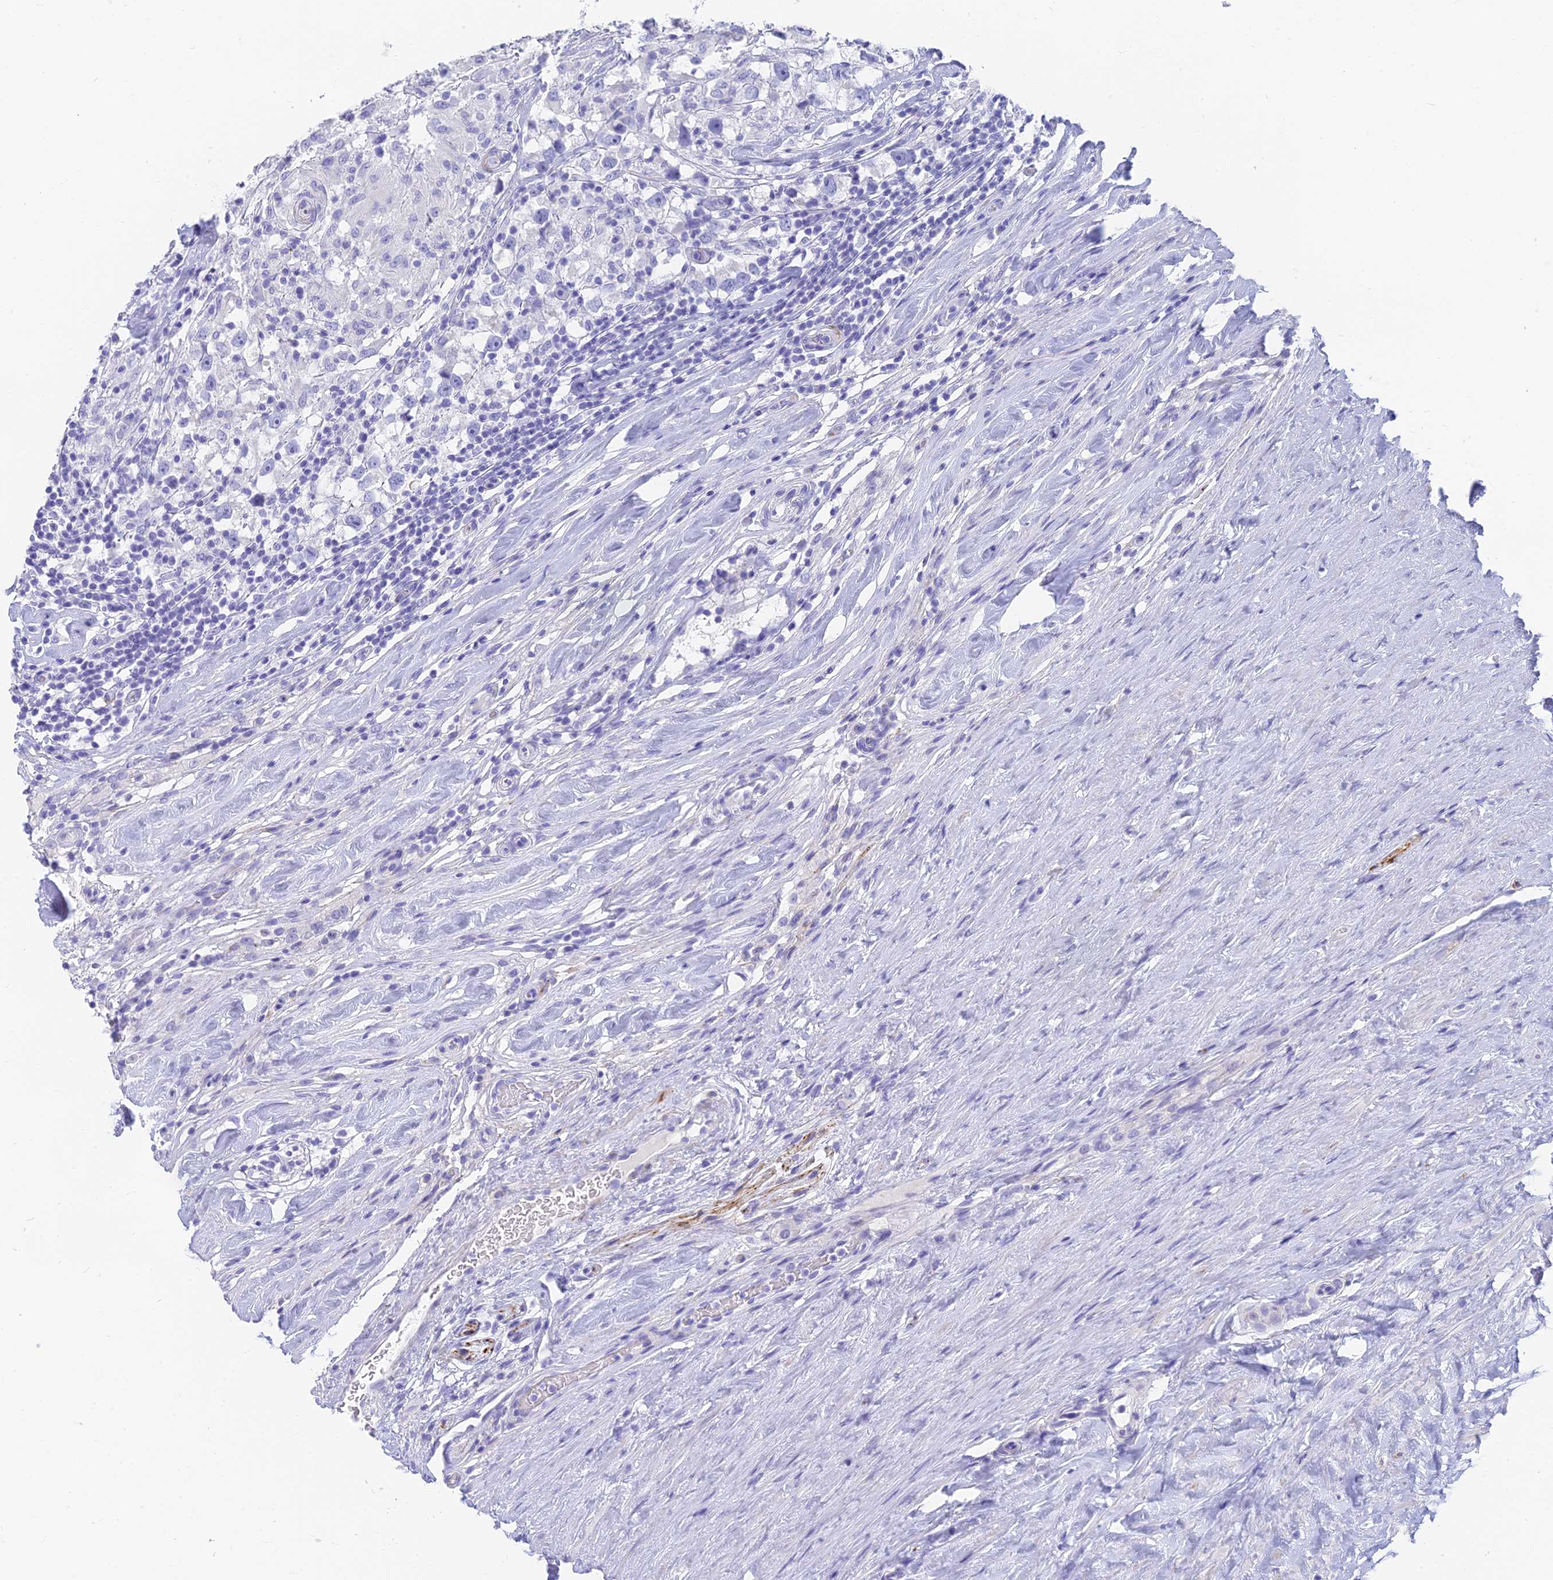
{"staining": {"intensity": "negative", "quantity": "none", "location": "none"}, "tissue": "testis cancer", "cell_type": "Tumor cells", "image_type": "cancer", "snomed": [{"axis": "morphology", "description": "Seminoma, NOS"}, {"axis": "topography", "description": "Testis"}], "caption": "High magnification brightfield microscopy of testis seminoma stained with DAB (brown) and counterstained with hematoxylin (blue): tumor cells show no significant staining. (Brightfield microscopy of DAB immunohistochemistry (IHC) at high magnification).", "gene": "SLC36A2", "patient": {"sex": "male", "age": 46}}